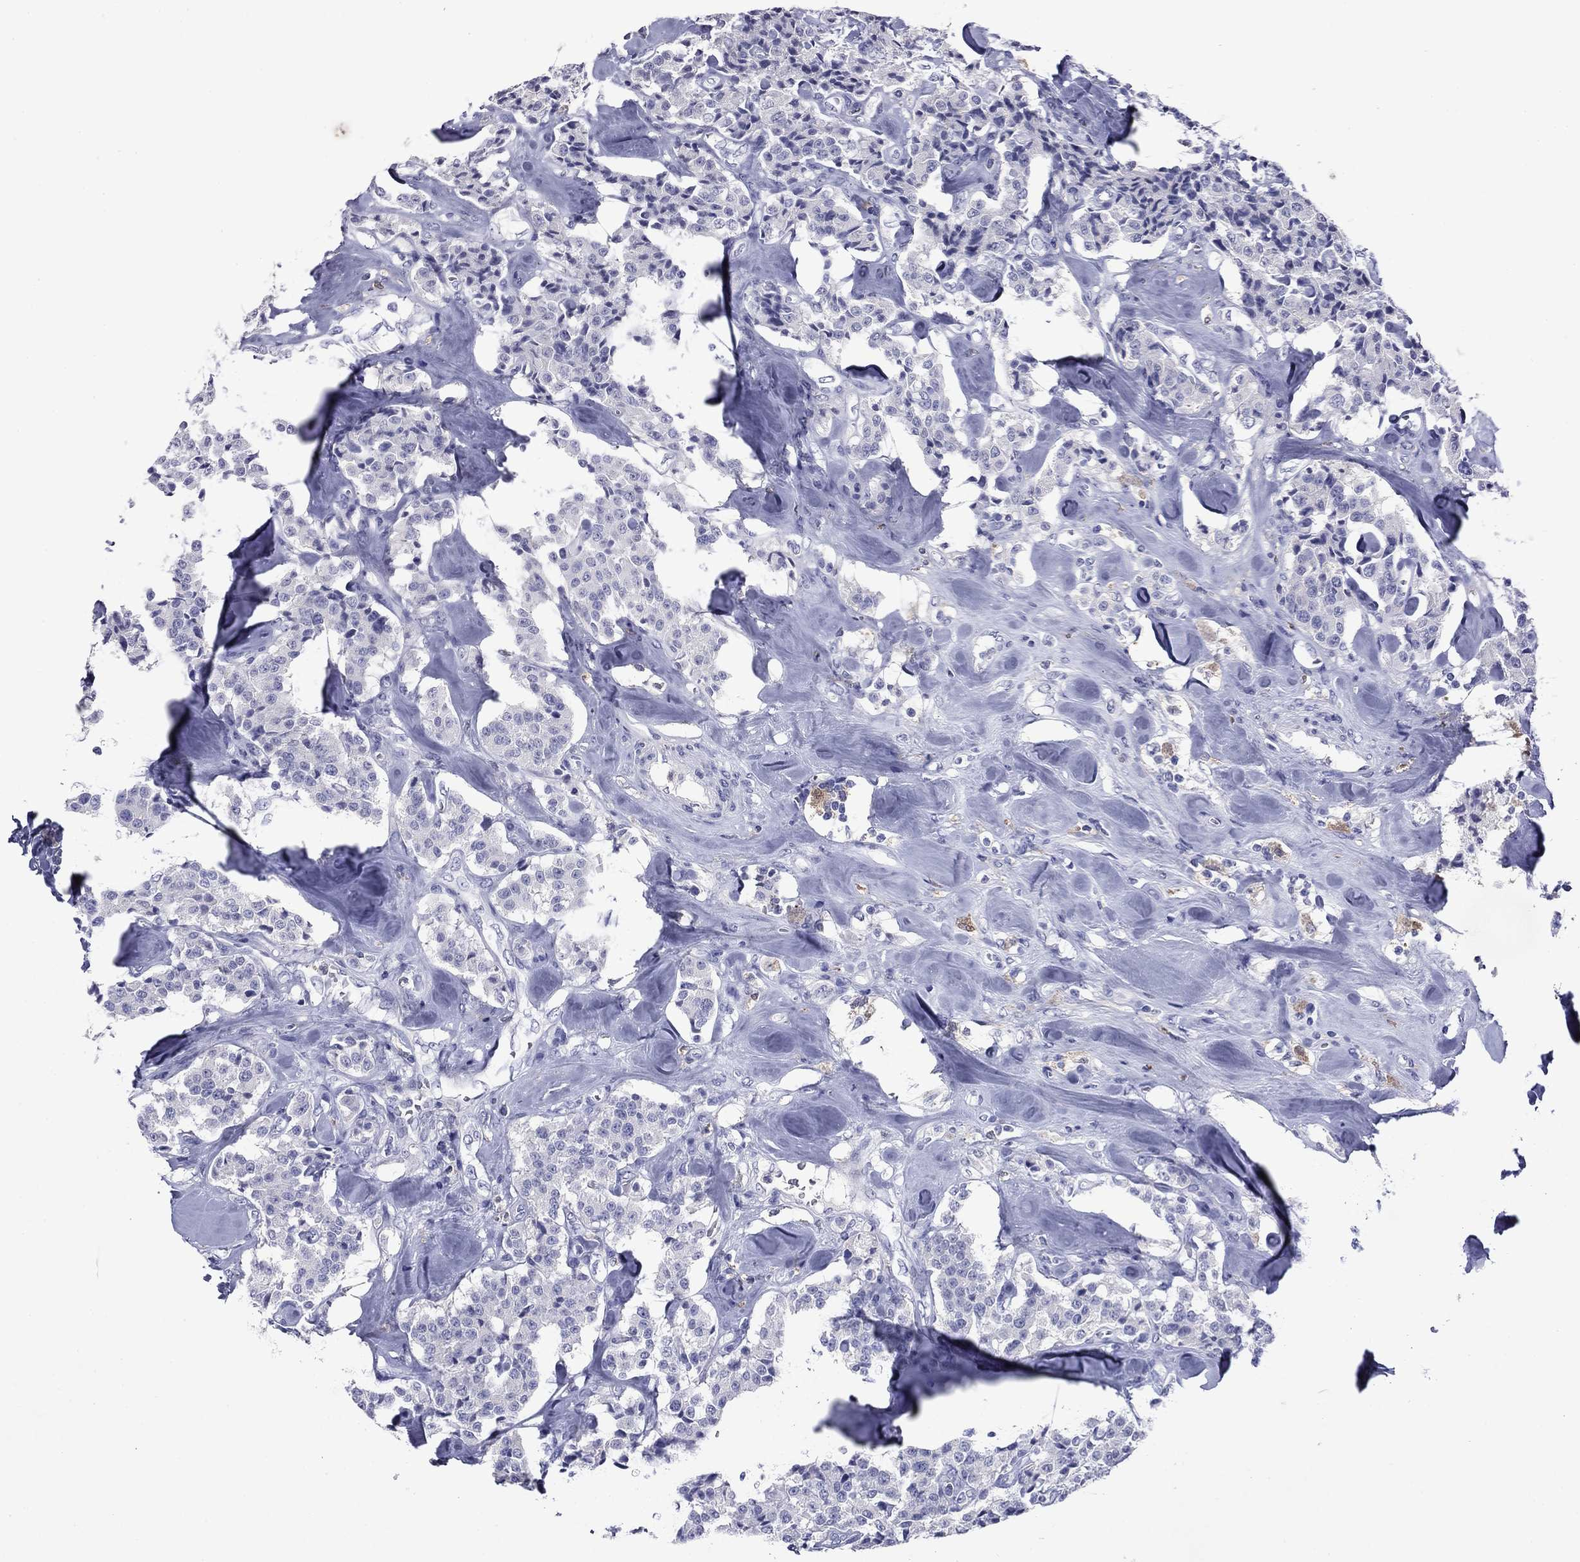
{"staining": {"intensity": "negative", "quantity": "none", "location": "none"}, "tissue": "carcinoid", "cell_type": "Tumor cells", "image_type": "cancer", "snomed": [{"axis": "morphology", "description": "Carcinoid, malignant, NOS"}, {"axis": "topography", "description": "Pancreas"}], "caption": "Immunohistochemistry image of neoplastic tissue: malignant carcinoid stained with DAB reveals no significant protein positivity in tumor cells.", "gene": "CFAP119", "patient": {"sex": "male", "age": 41}}